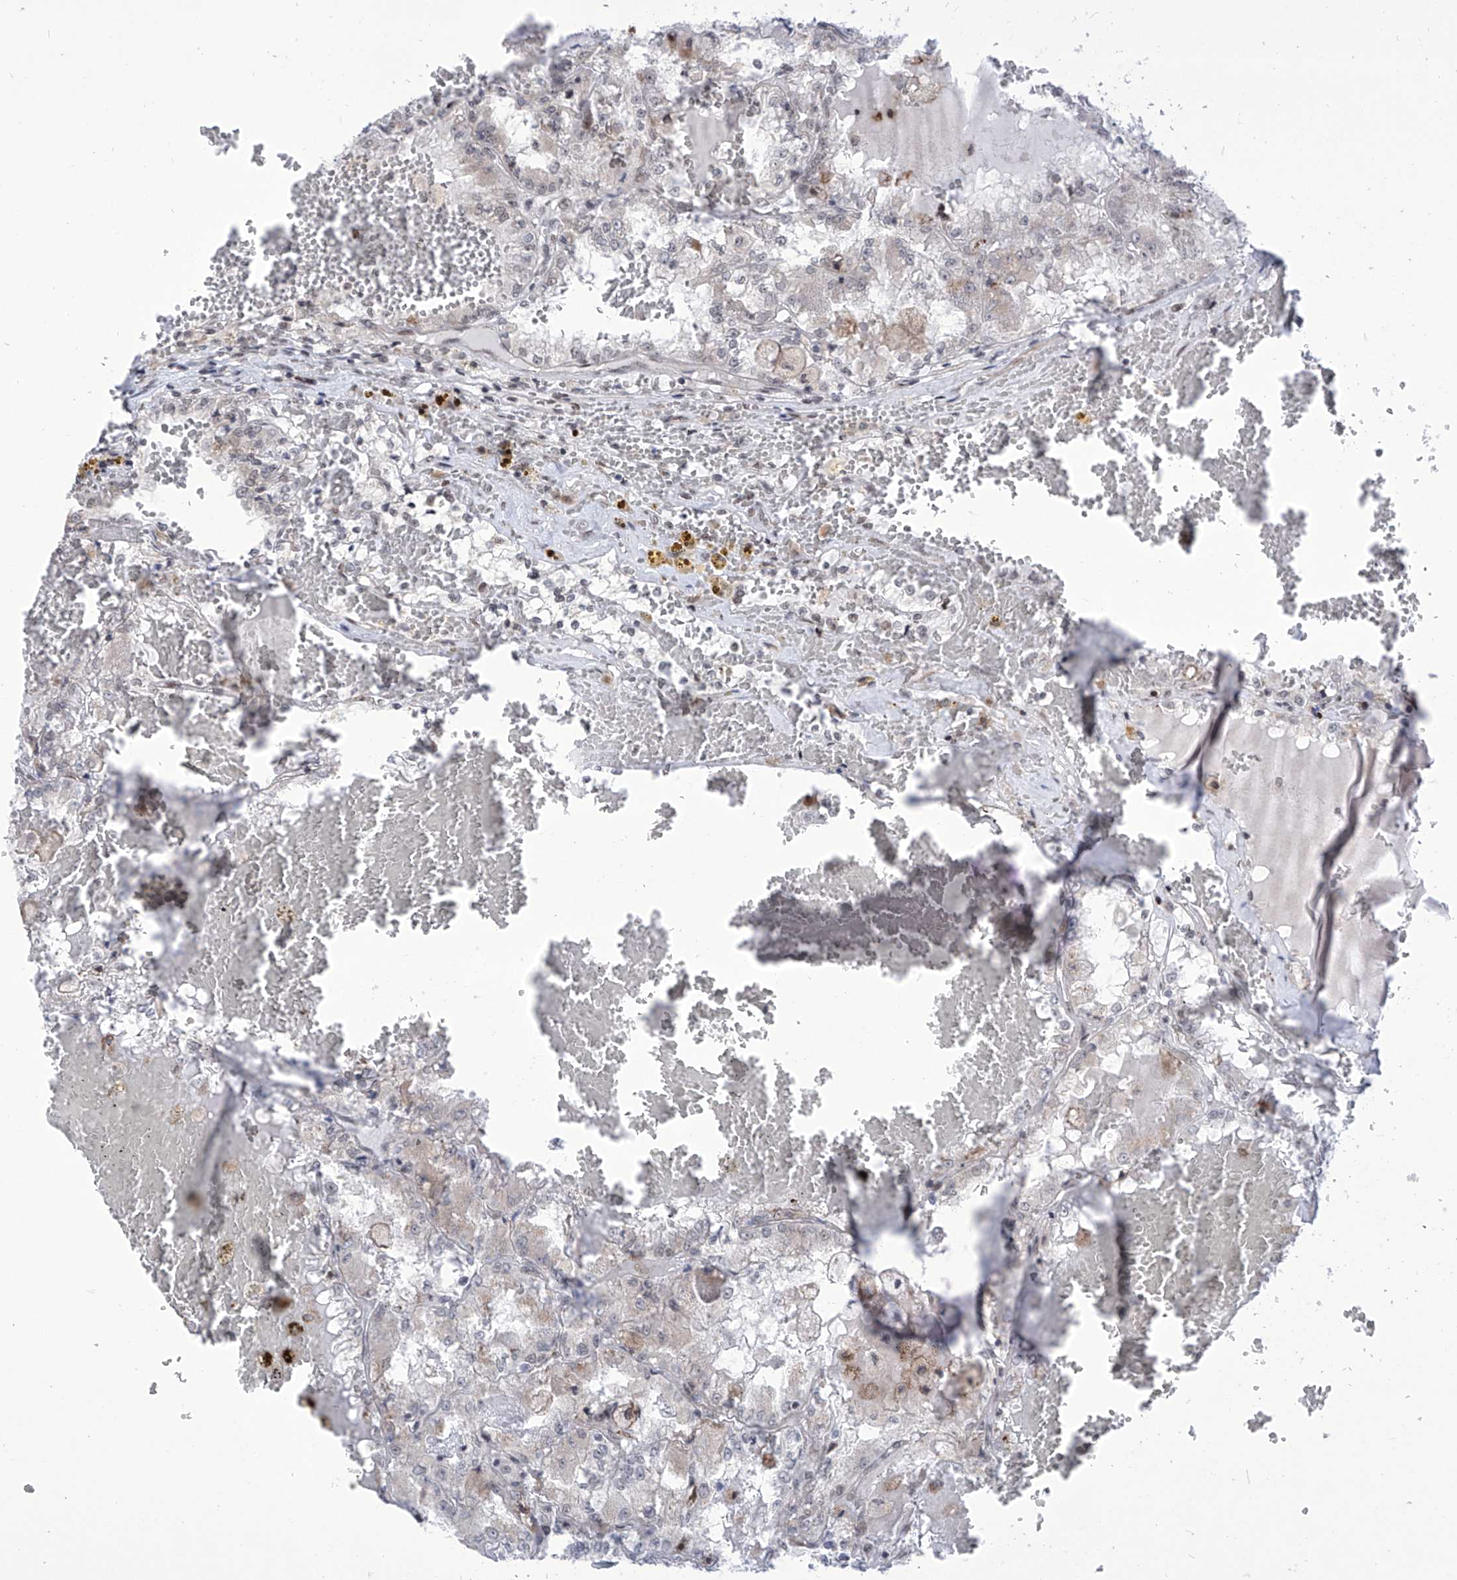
{"staining": {"intensity": "negative", "quantity": "none", "location": "none"}, "tissue": "renal cancer", "cell_type": "Tumor cells", "image_type": "cancer", "snomed": [{"axis": "morphology", "description": "Adenocarcinoma, NOS"}, {"axis": "topography", "description": "Kidney"}], "caption": "DAB immunohistochemical staining of renal cancer (adenocarcinoma) displays no significant expression in tumor cells.", "gene": "CEP290", "patient": {"sex": "female", "age": 56}}